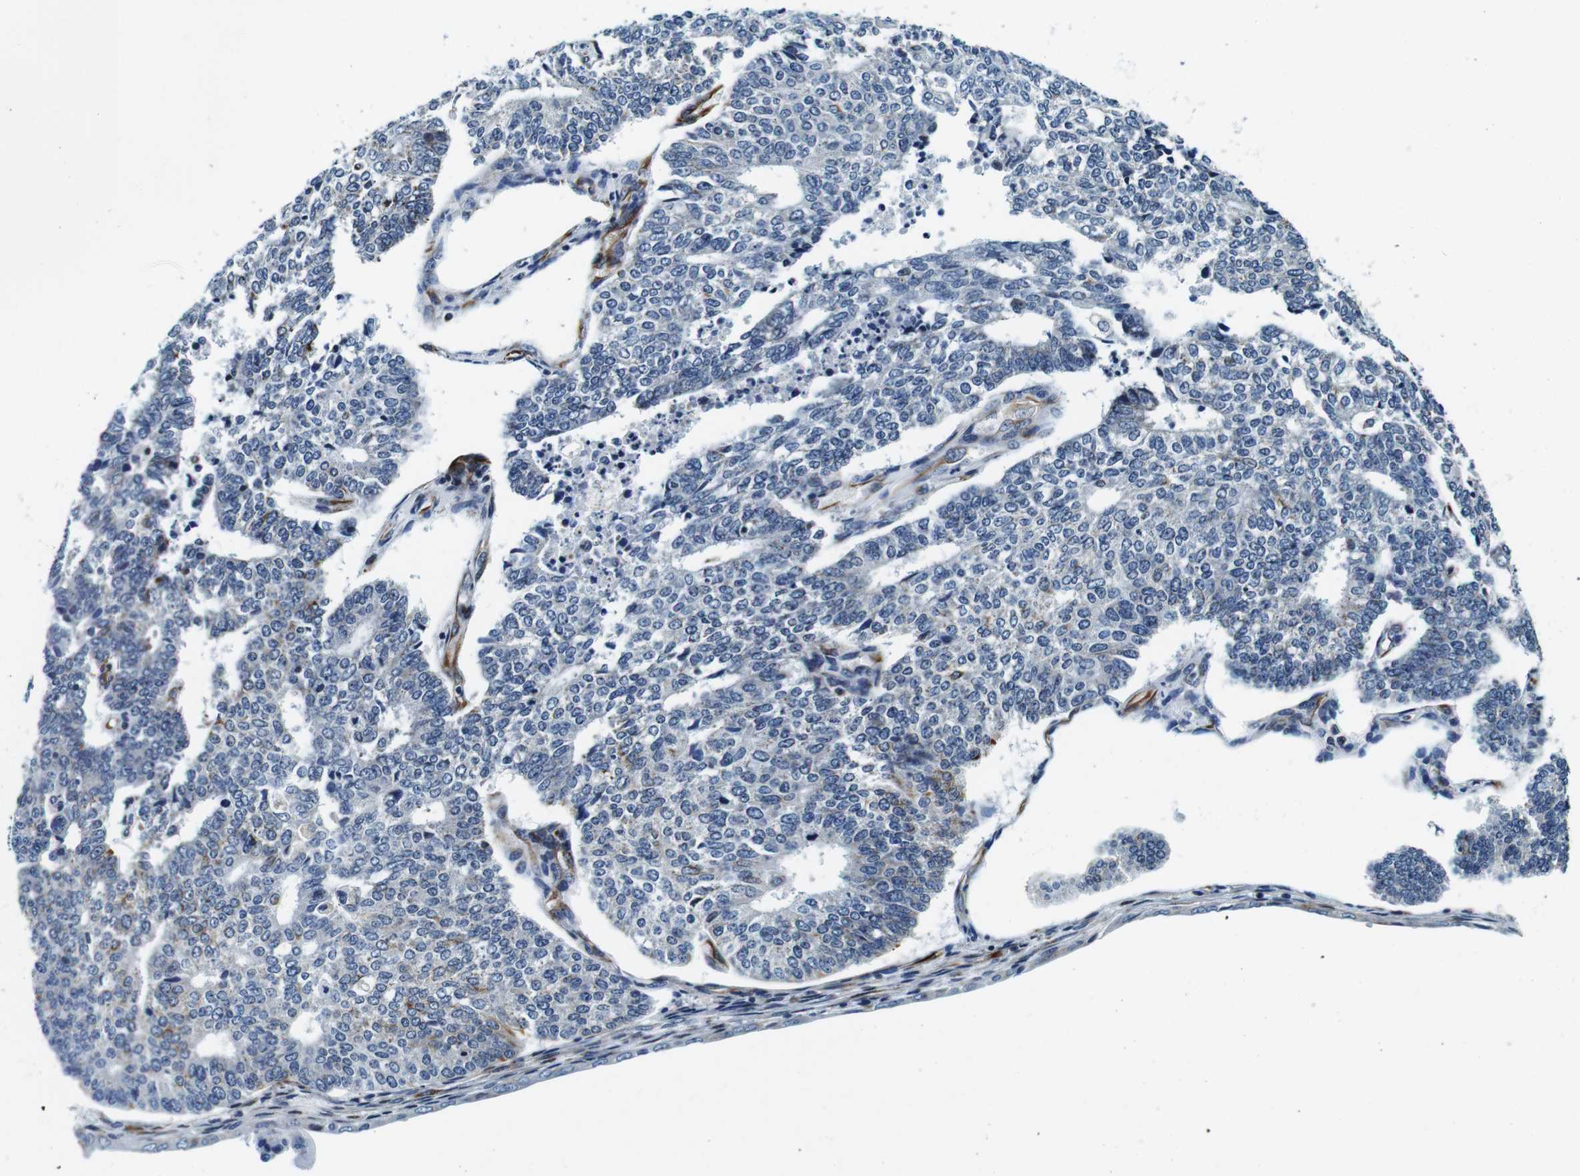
{"staining": {"intensity": "negative", "quantity": "none", "location": "none"}, "tissue": "endometrial cancer", "cell_type": "Tumor cells", "image_type": "cancer", "snomed": [{"axis": "morphology", "description": "Adenocarcinoma, NOS"}, {"axis": "topography", "description": "Endometrium"}], "caption": "A histopathology image of endometrial adenocarcinoma stained for a protein shows no brown staining in tumor cells.", "gene": "FAR2", "patient": {"sex": "female", "age": 70}}